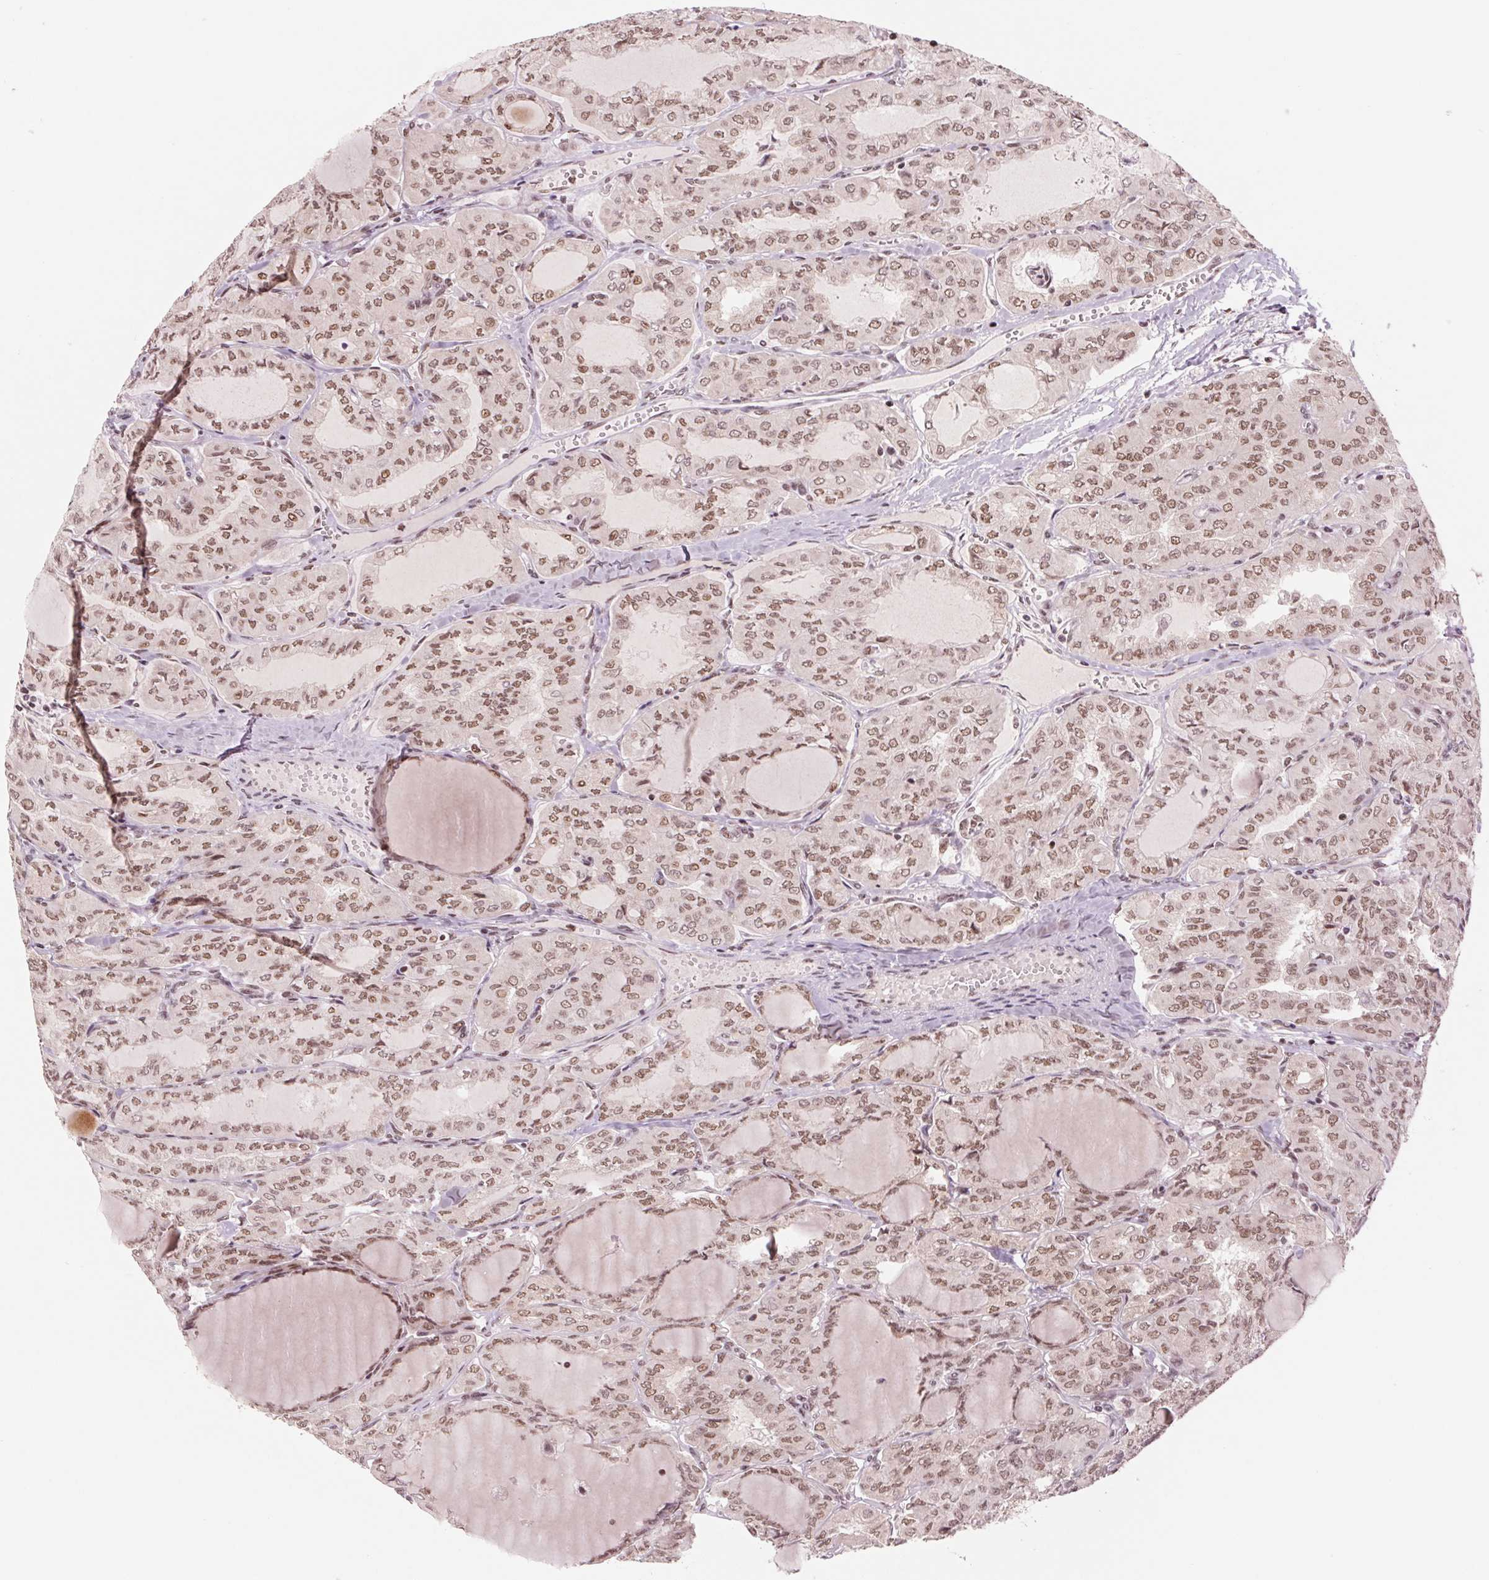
{"staining": {"intensity": "moderate", "quantity": ">75%", "location": "nuclear"}, "tissue": "thyroid cancer", "cell_type": "Tumor cells", "image_type": "cancer", "snomed": [{"axis": "morphology", "description": "Papillary adenocarcinoma, NOS"}, {"axis": "topography", "description": "Thyroid gland"}], "caption": "This is an image of immunohistochemistry (IHC) staining of papillary adenocarcinoma (thyroid), which shows moderate staining in the nuclear of tumor cells.", "gene": "TTLL9", "patient": {"sex": "male", "age": 20}}